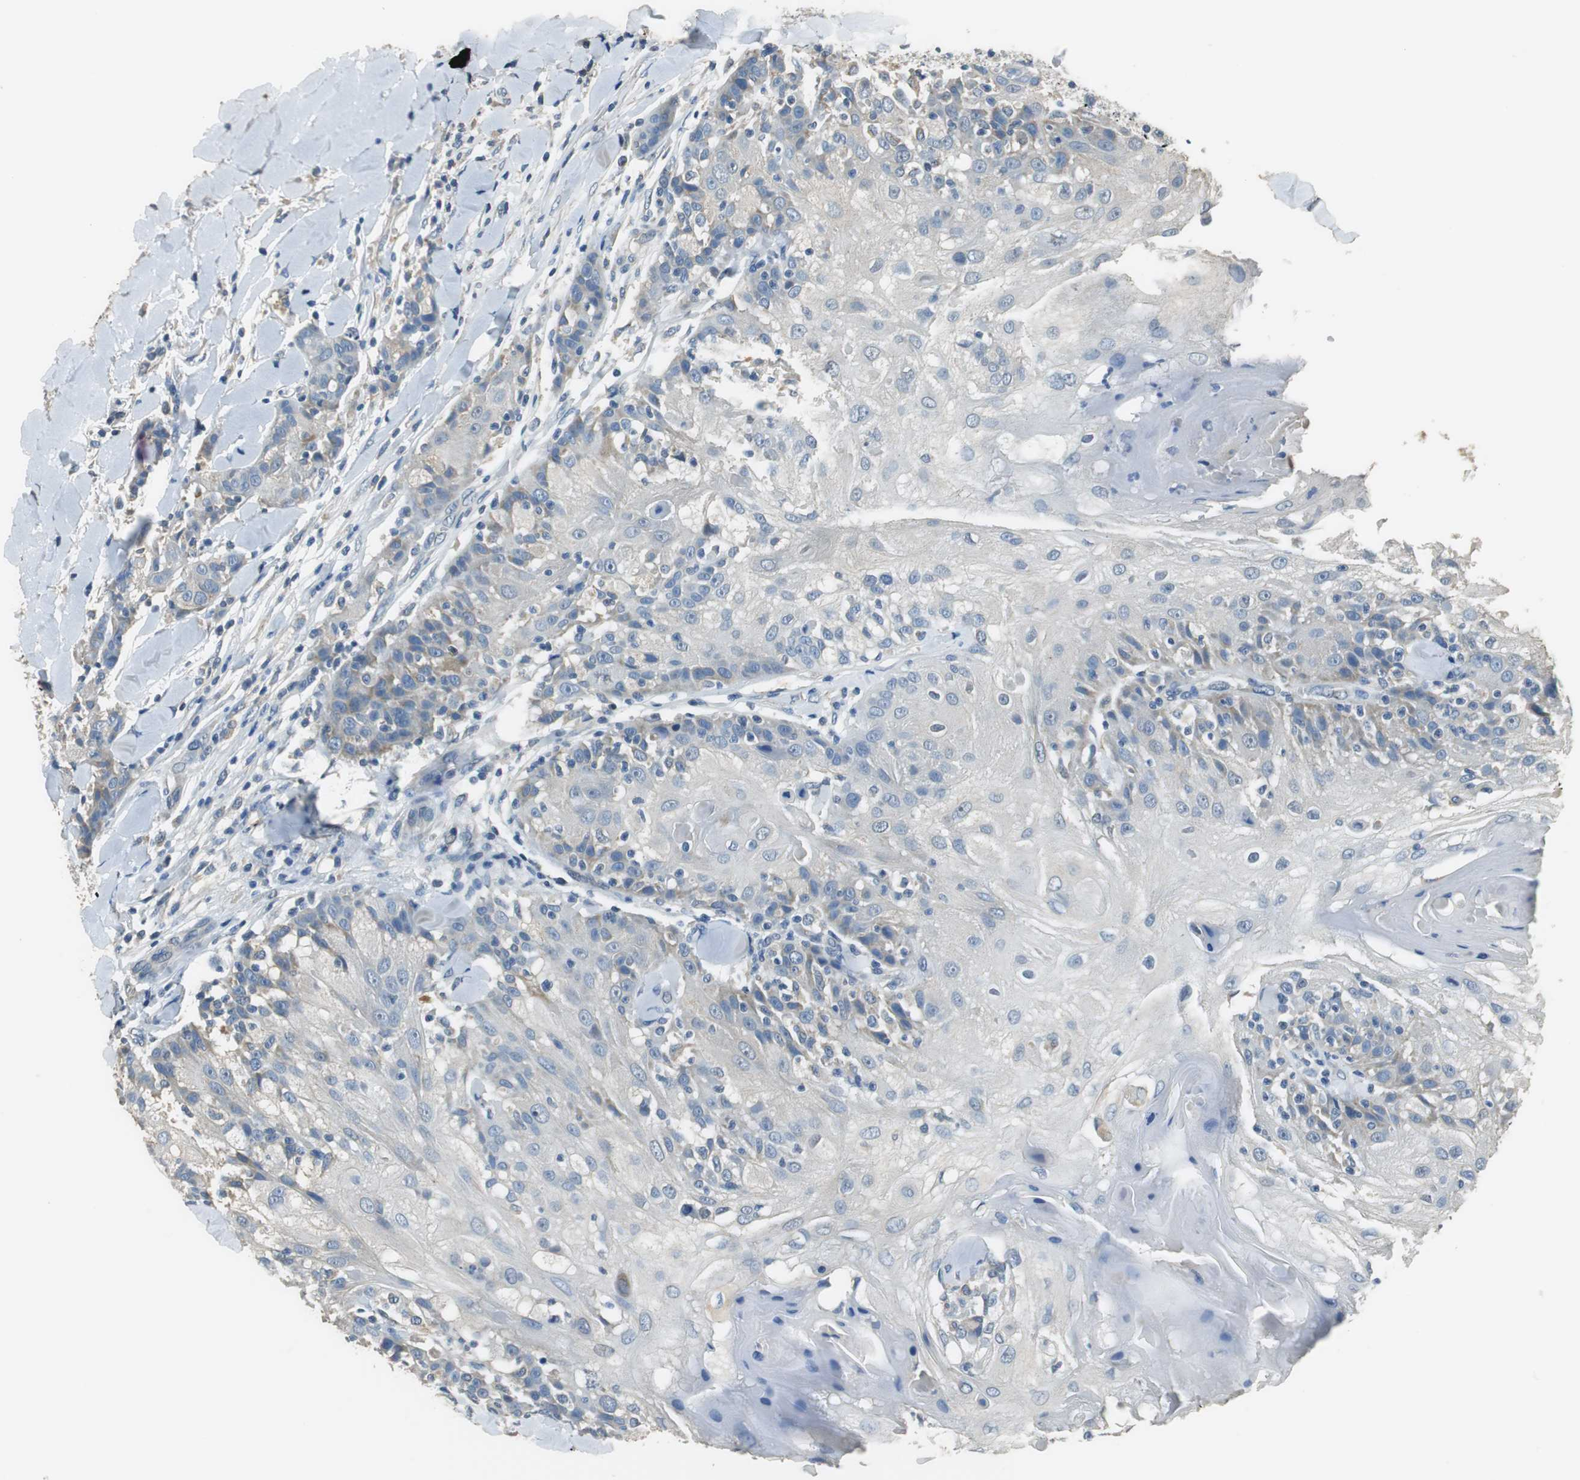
{"staining": {"intensity": "weak", "quantity": "<25%", "location": "cytoplasmic/membranous"}, "tissue": "skin cancer", "cell_type": "Tumor cells", "image_type": "cancer", "snomed": [{"axis": "morphology", "description": "Normal tissue, NOS"}, {"axis": "morphology", "description": "Squamous cell carcinoma, NOS"}, {"axis": "topography", "description": "Skin"}], "caption": "Immunohistochemical staining of human squamous cell carcinoma (skin) reveals no significant staining in tumor cells.", "gene": "ALDH4A1", "patient": {"sex": "female", "age": 83}}